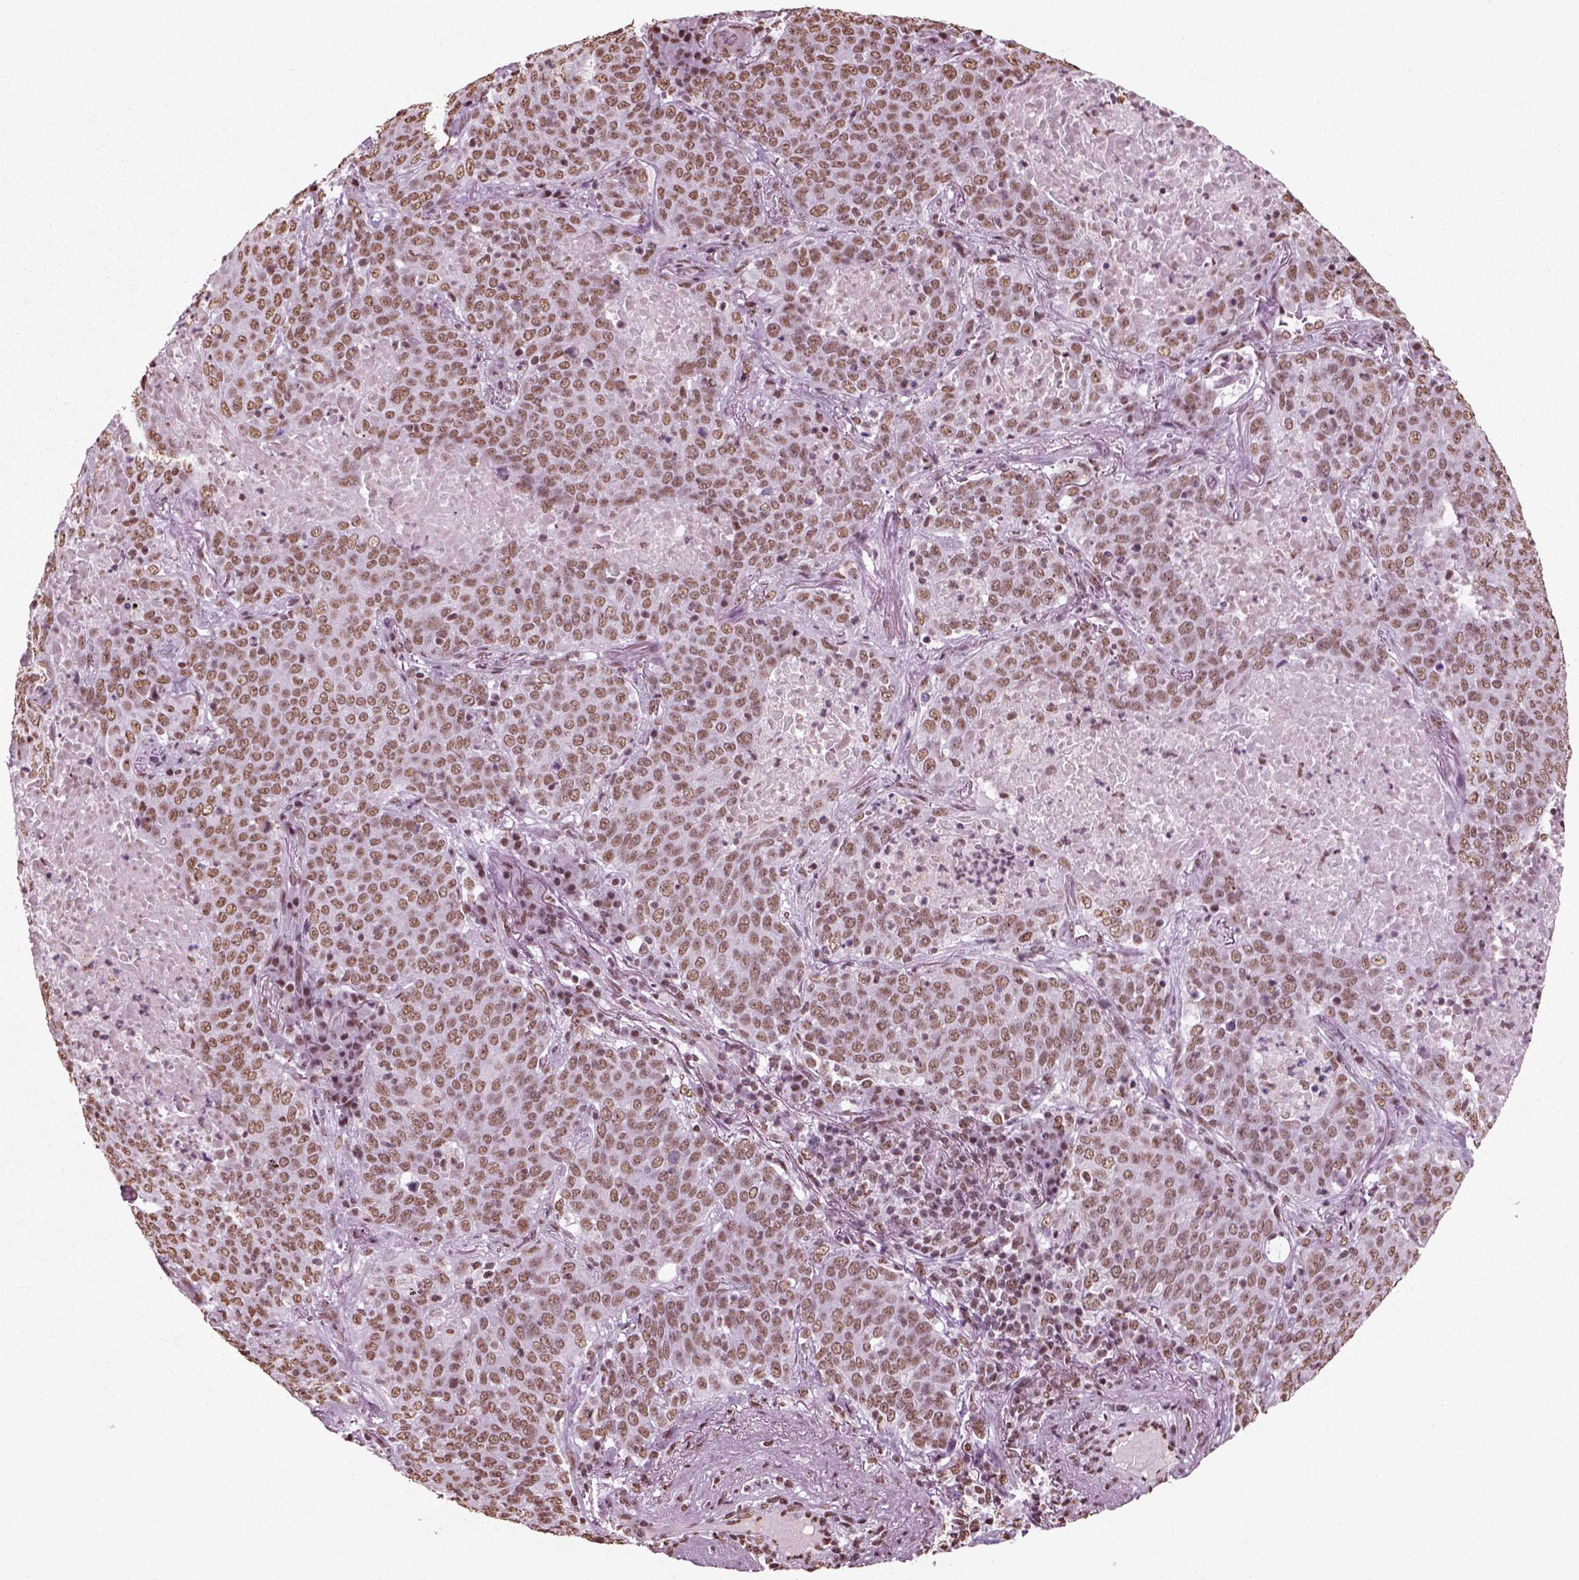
{"staining": {"intensity": "moderate", "quantity": ">75%", "location": "nuclear"}, "tissue": "lung cancer", "cell_type": "Tumor cells", "image_type": "cancer", "snomed": [{"axis": "morphology", "description": "Squamous cell carcinoma, NOS"}, {"axis": "topography", "description": "Lung"}], "caption": "Lung squamous cell carcinoma stained with immunohistochemistry shows moderate nuclear staining in approximately >75% of tumor cells. The staining was performed using DAB (3,3'-diaminobenzidine) to visualize the protein expression in brown, while the nuclei were stained in blue with hematoxylin (Magnification: 20x).", "gene": "POLR1H", "patient": {"sex": "male", "age": 82}}